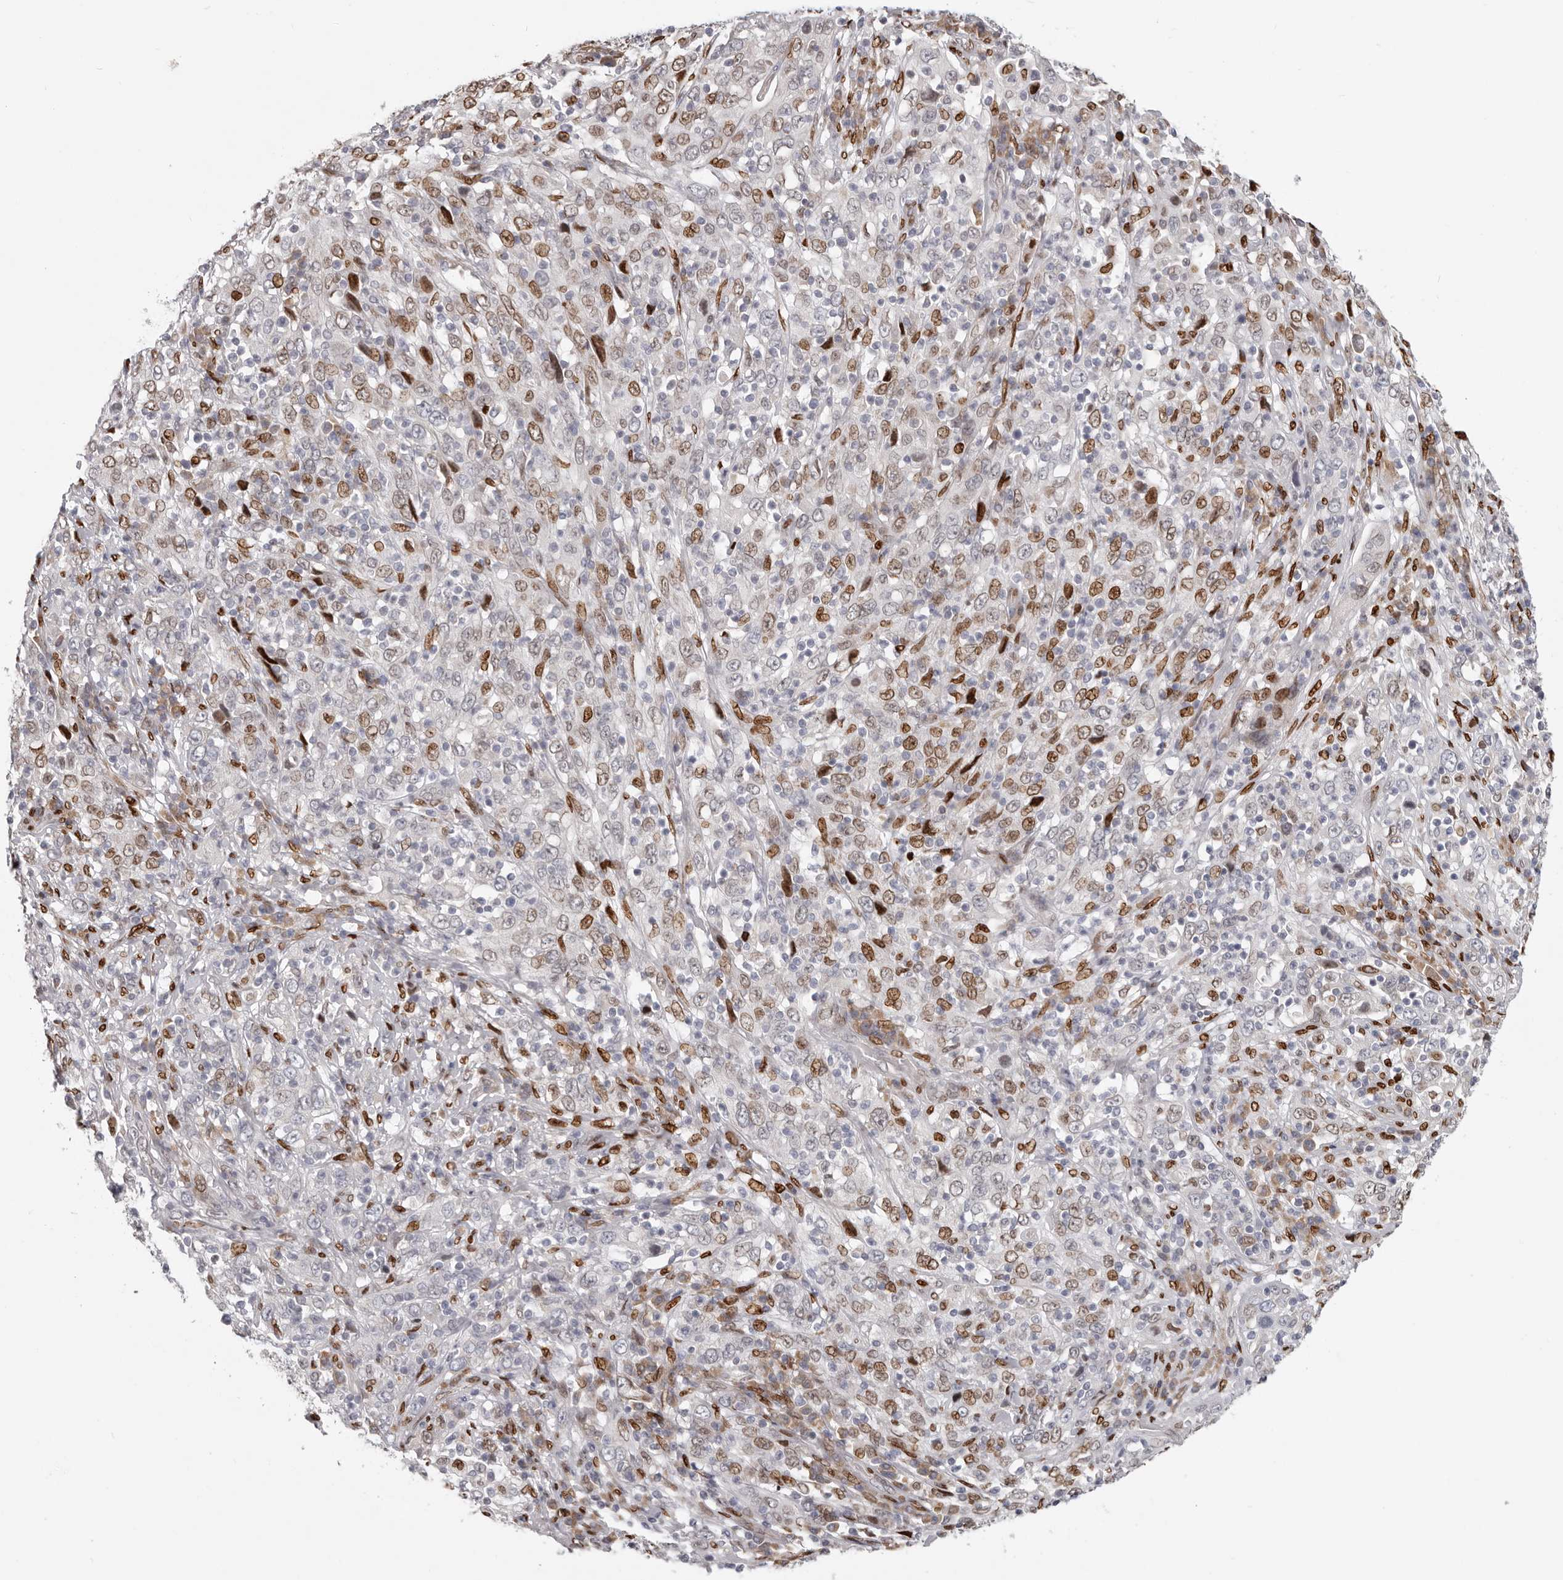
{"staining": {"intensity": "moderate", "quantity": "25%-75%", "location": "nuclear"}, "tissue": "cervical cancer", "cell_type": "Tumor cells", "image_type": "cancer", "snomed": [{"axis": "morphology", "description": "Squamous cell carcinoma, NOS"}, {"axis": "topography", "description": "Cervix"}], "caption": "Protein positivity by IHC exhibits moderate nuclear positivity in approximately 25%-75% of tumor cells in squamous cell carcinoma (cervical).", "gene": "SRP19", "patient": {"sex": "female", "age": 46}}